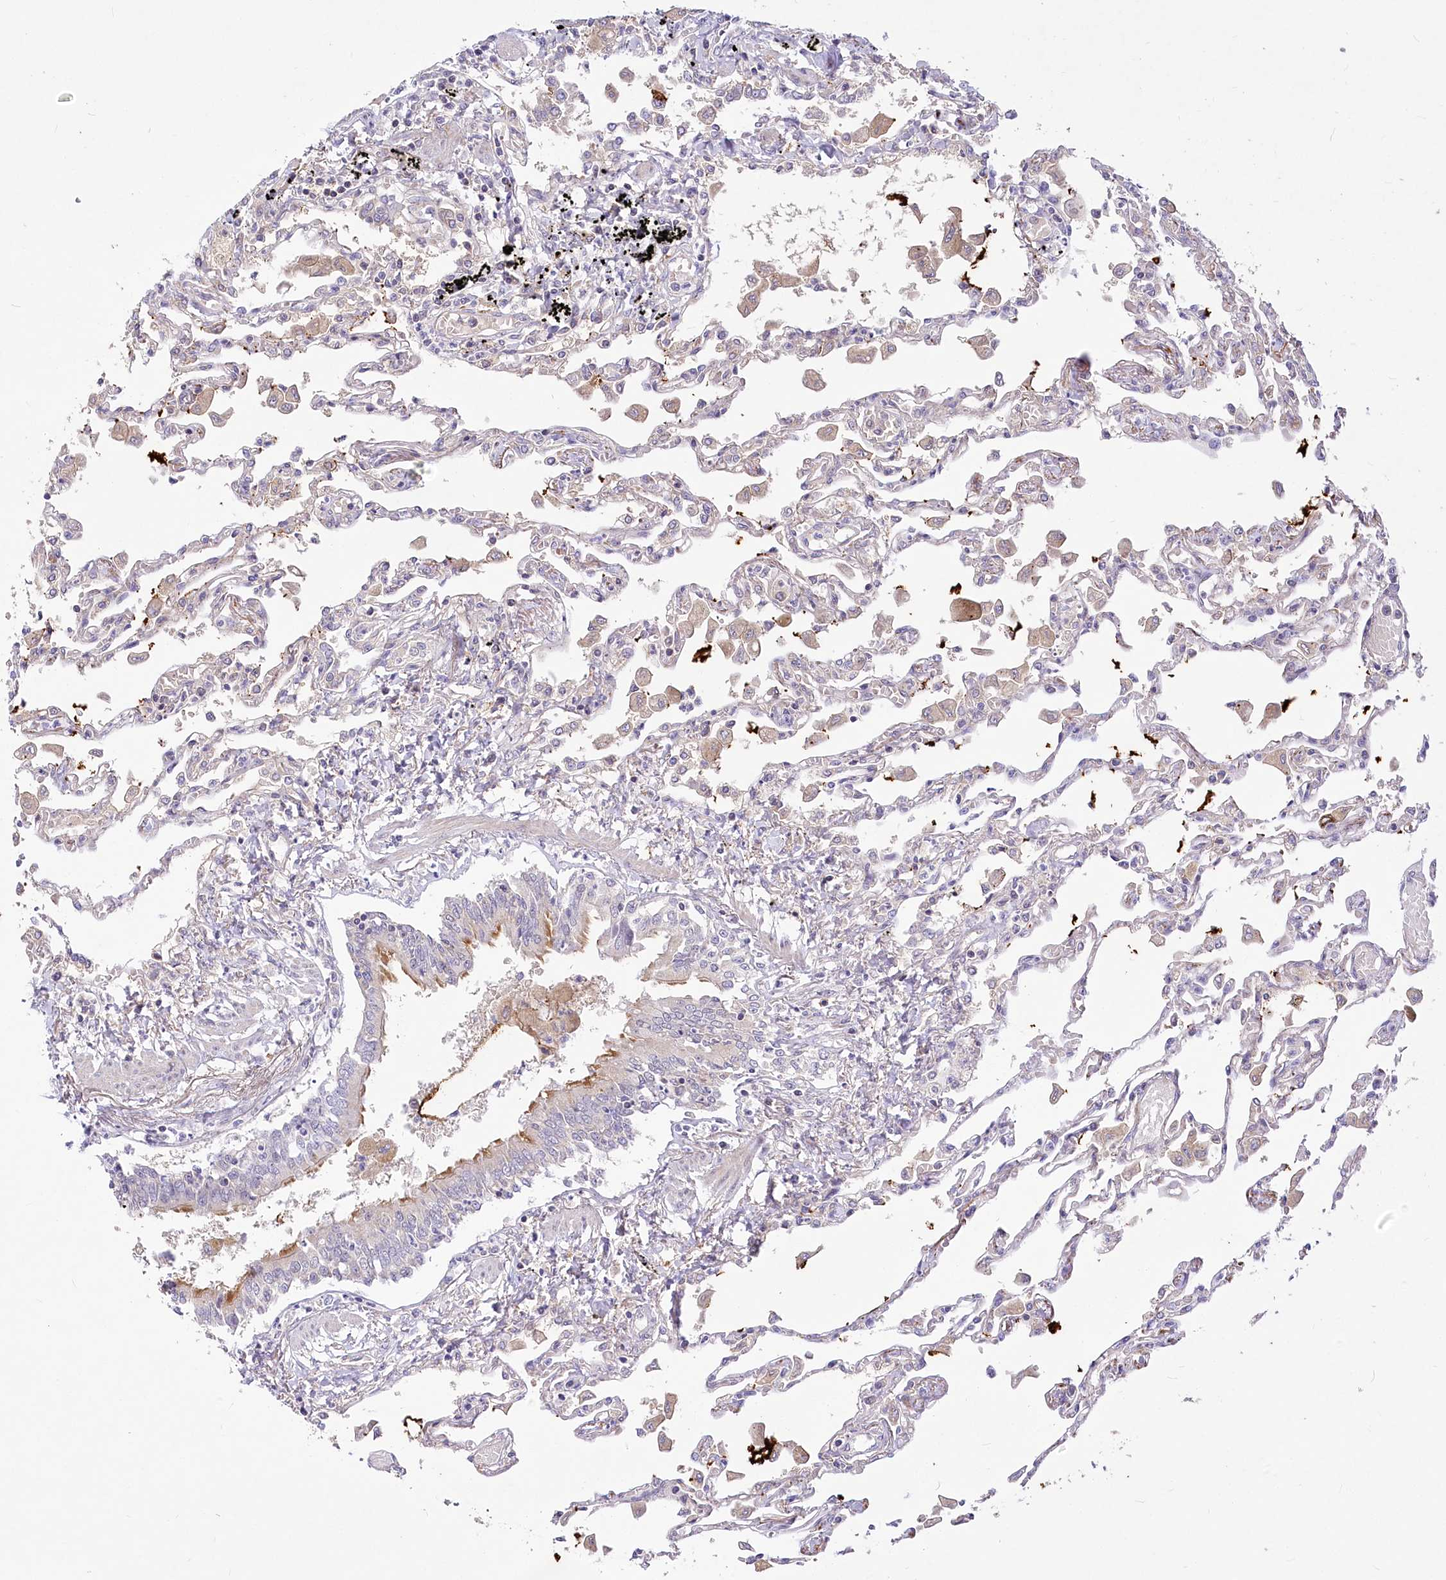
{"staining": {"intensity": "strong", "quantity": "<25%", "location": "cytoplasmic/membranous"}, "tissue": "lung", "cell_type": "Alveolar cells", "image_type": "normal", "snomed": [{"axis": "morphology", "description": "Normal tissue, NOS"}, {"axis": "topography", "description": "Bronchus"}, {"axis": "topography", "description": "Lung"}], "caption": "Immunohistochemical staining of normal human lung displays medium levels of strong cytoplasmic/membranous positivity in approximately <25% of alveolar cells. The protein of interest is shown in brown color, while the nuclei are stained blue.", "gene": "EFHC2", "patient": {"sex": "female", "age": 49}}